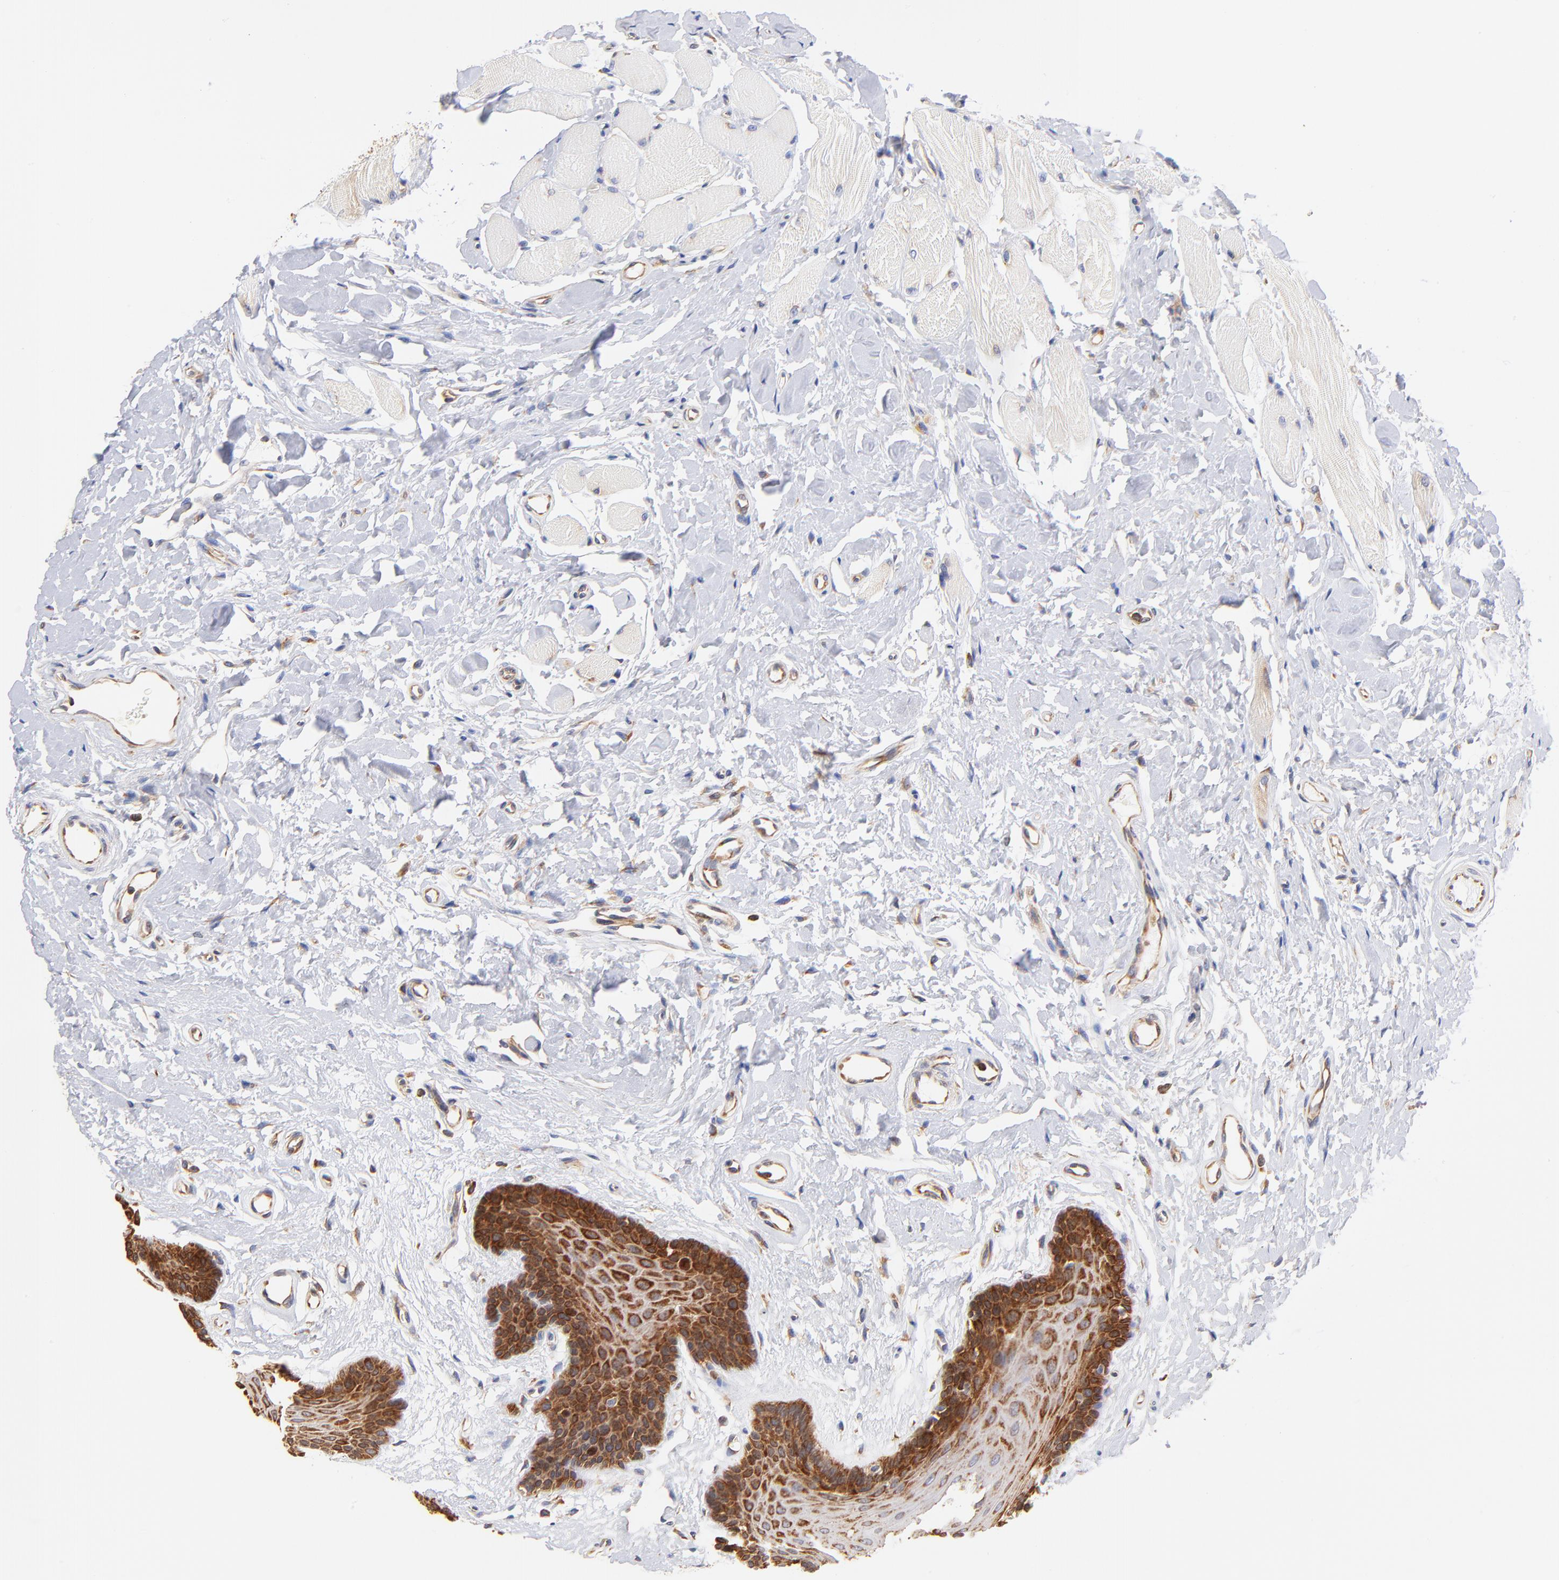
{"staining": {"intensity": "strong", "quantity": ">75%", "location": "cytoplasmic/membranous"}, "tissue": "oral mucosa", "cell_type": "Squamous epithelial cells", "image_type": "normal", "snomed": [{"axis": "morphology", "description": "Normal tissue, NOS"}, {"axis": "topography", "description": "Oral tissue"}], "caption": "About >75% of squamous epithelial cells in unremarkable oral mucosa show strong cytoplasmic/membranous protein expression as visualized by brown immunohistochemical staining.", "gene": "RPL27", "patient": {"sex": "male", "age": 62}}